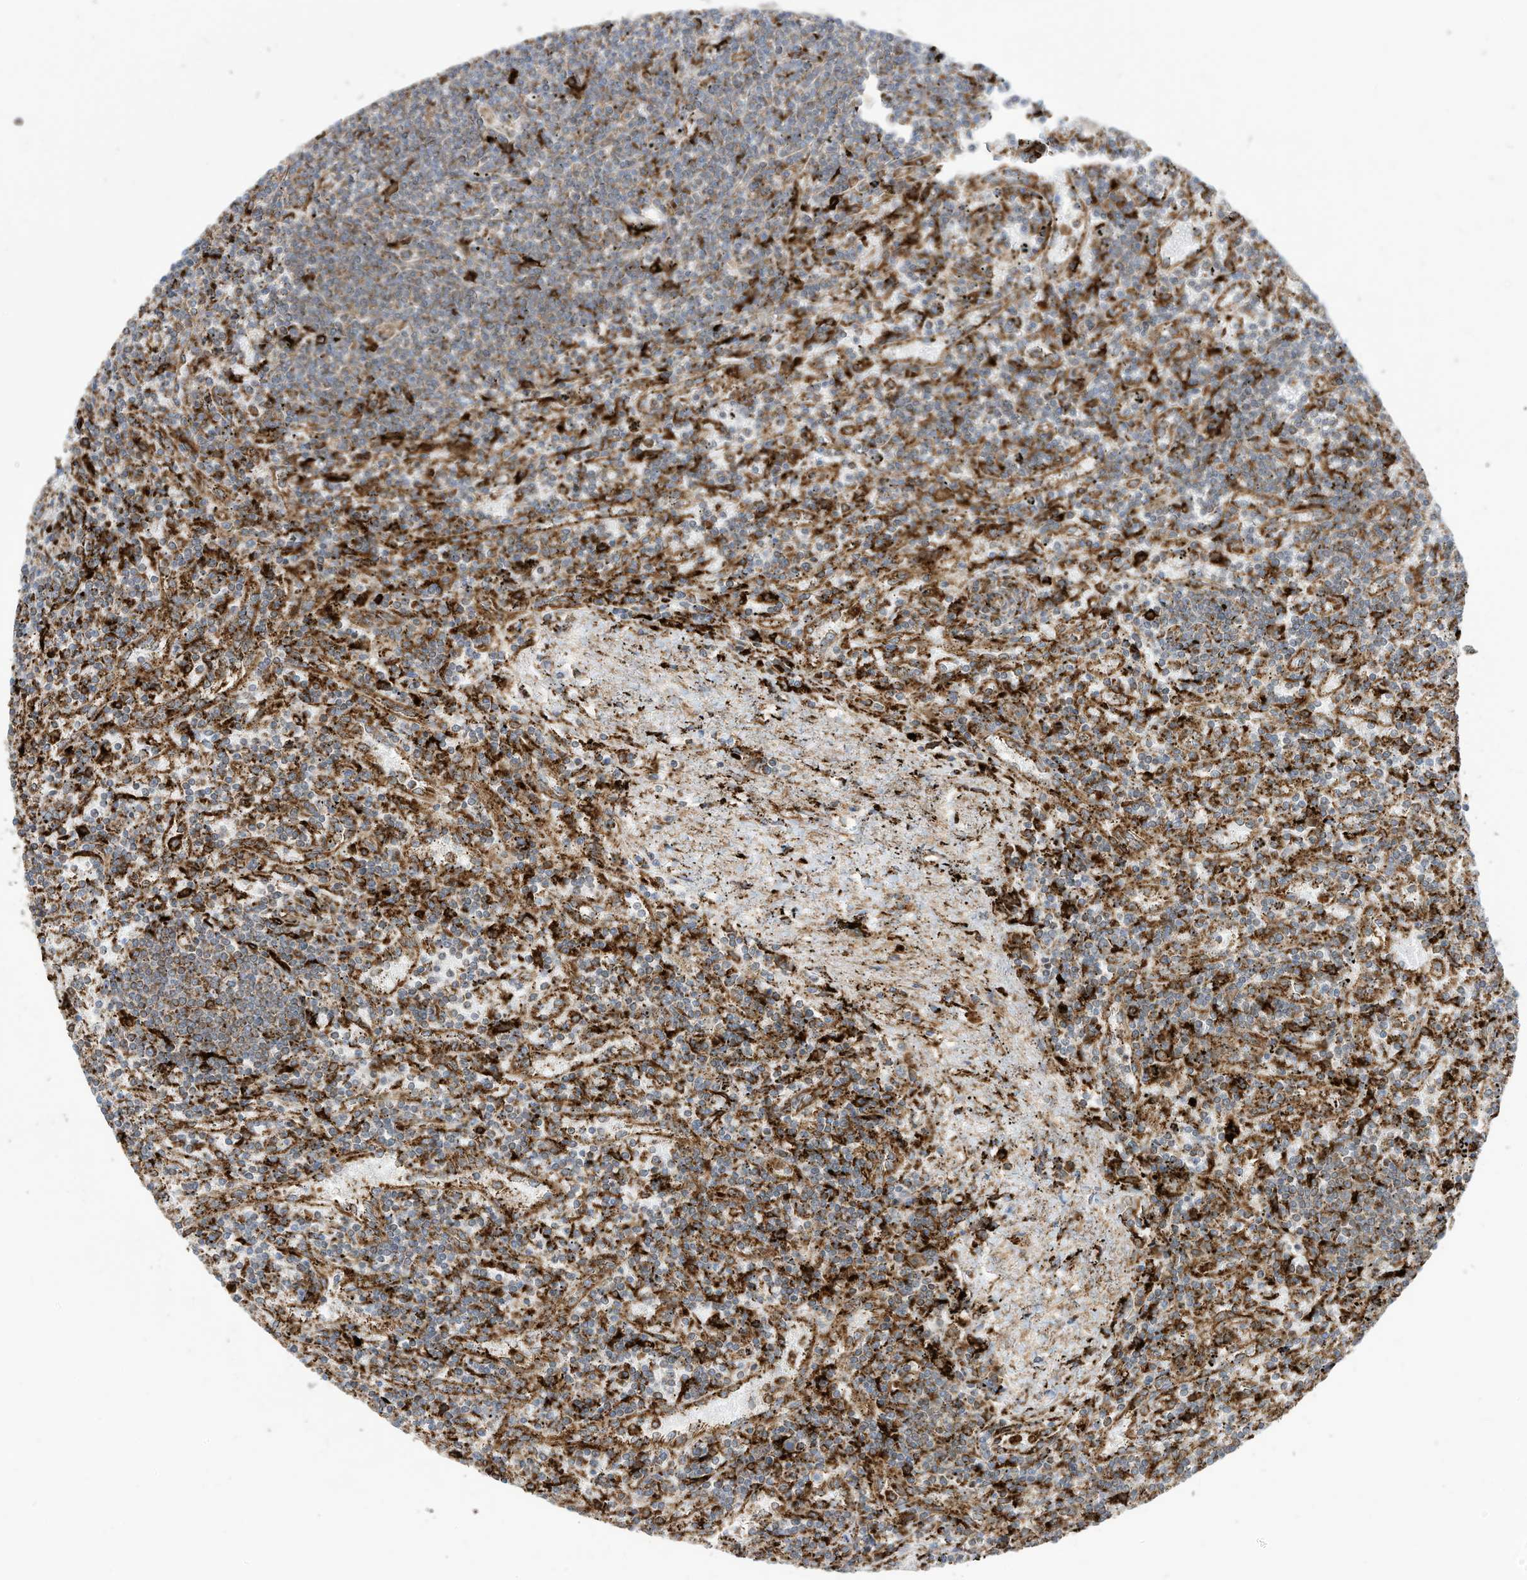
{"staining": {"intensity": "moderate", "quantity": "25%-75%", "location": "cytoplasmic/membranous"}, "tissue": "lymphoma", "cell_type": "Tumor cells", "image_type": "cancer", "snomed": [{"axis": "morphology", "description": "Malignant lymphoma, non-Hodgkin's type, Low grade"}, {"axis": "topography", "description": "Spleen"}], "caption": "Tumor cells demonstrate medium levels of moderate cytoplasmic/membranous expression in approximately 25%-75% of cells in human lymphoma.", "gene": "TRNAU1AP", "patient": {"sex": "male", "age": 76}}